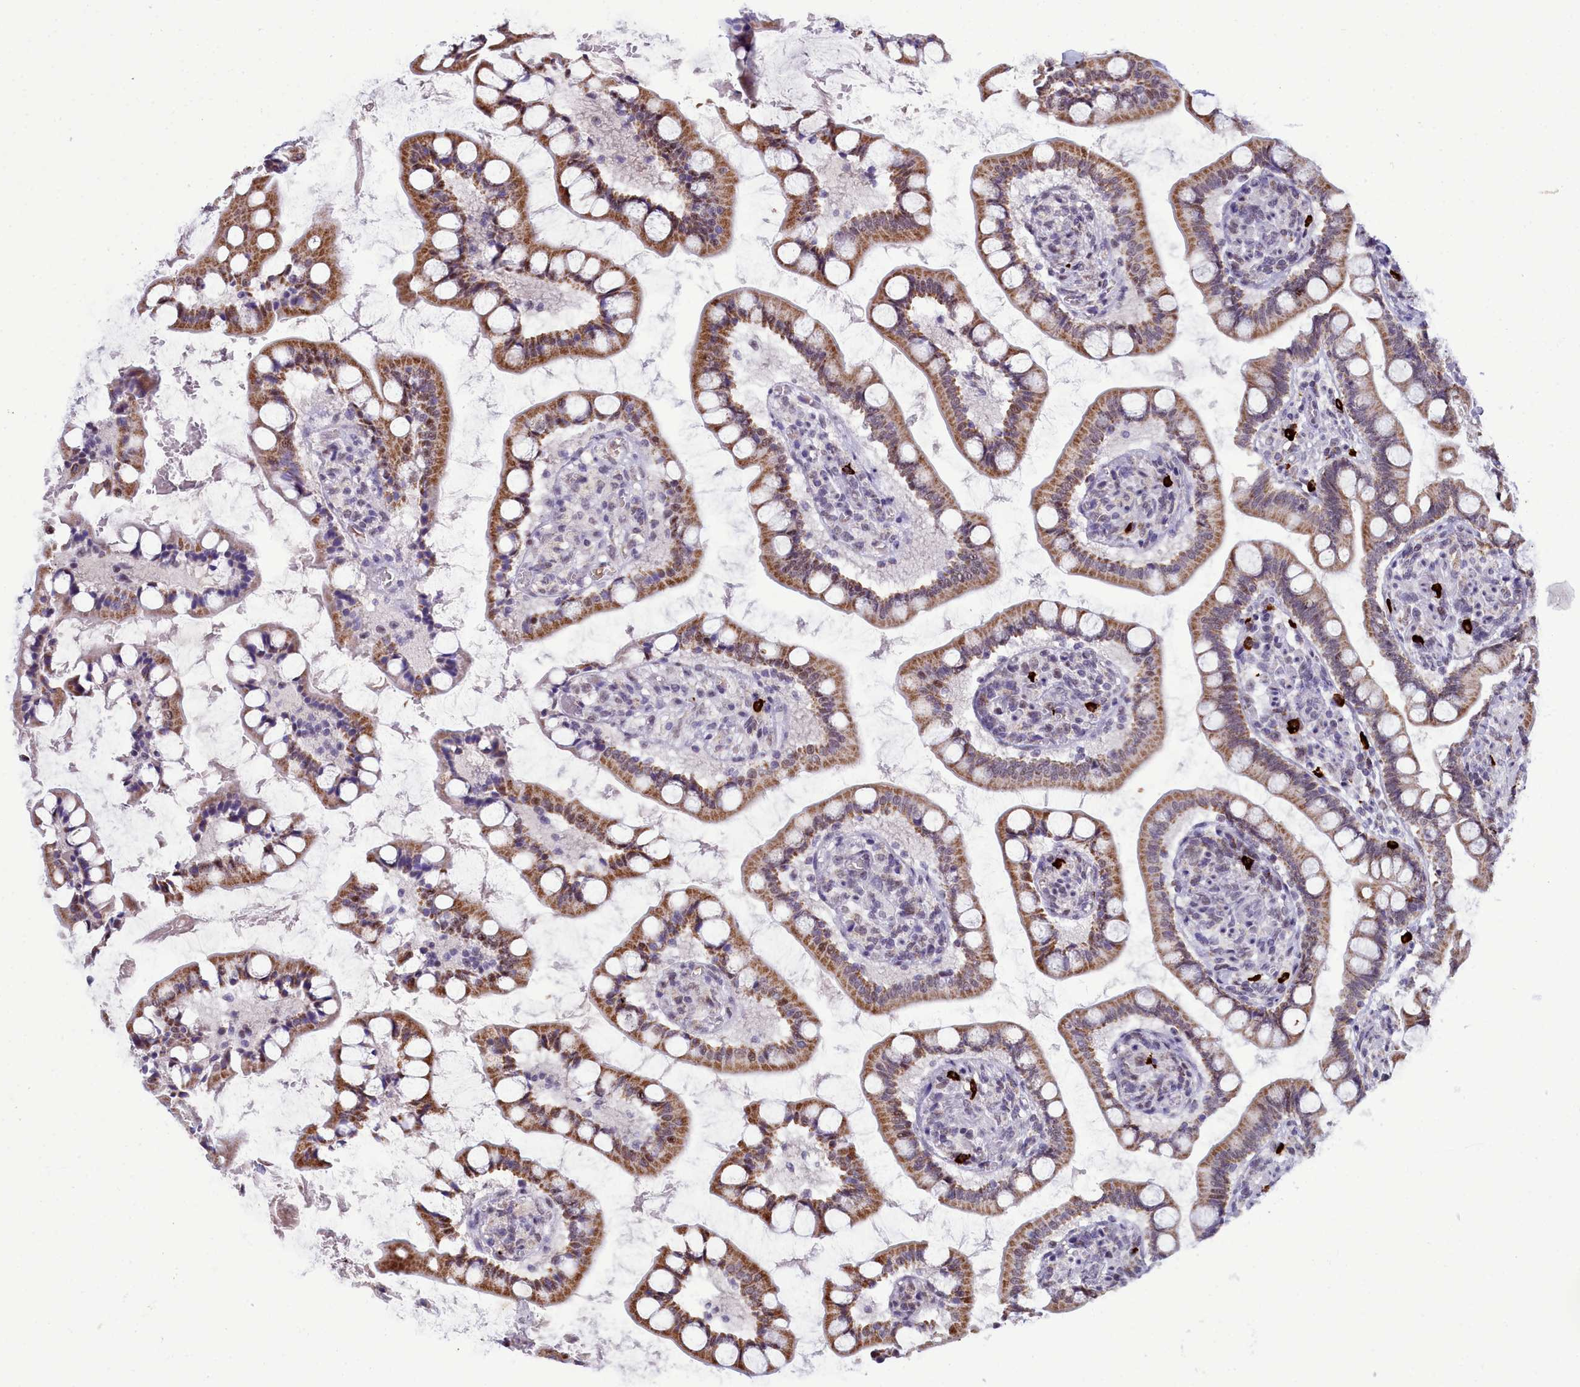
{"staining": {"intensity": "moderate", "quantity": ">75%", "location": "cytoplasmic/membranous,nuclear"}, "tissue": "small intestine", "cell_type": "Glandular cells", "image_type": "normal", "snomed": [{"axis": "morphology", "description": "Normal tissue, NOS"}, {"axis": "topography", "description": "Small intestine"}], "caption": "A brown stain highlights moderate cytoplasmic/membranous,nuclear staining of a protein in glandular cells of unremarkable small intestine.", "gene": "POM121L2", "patient": {"sex": "male", "age": 52}}